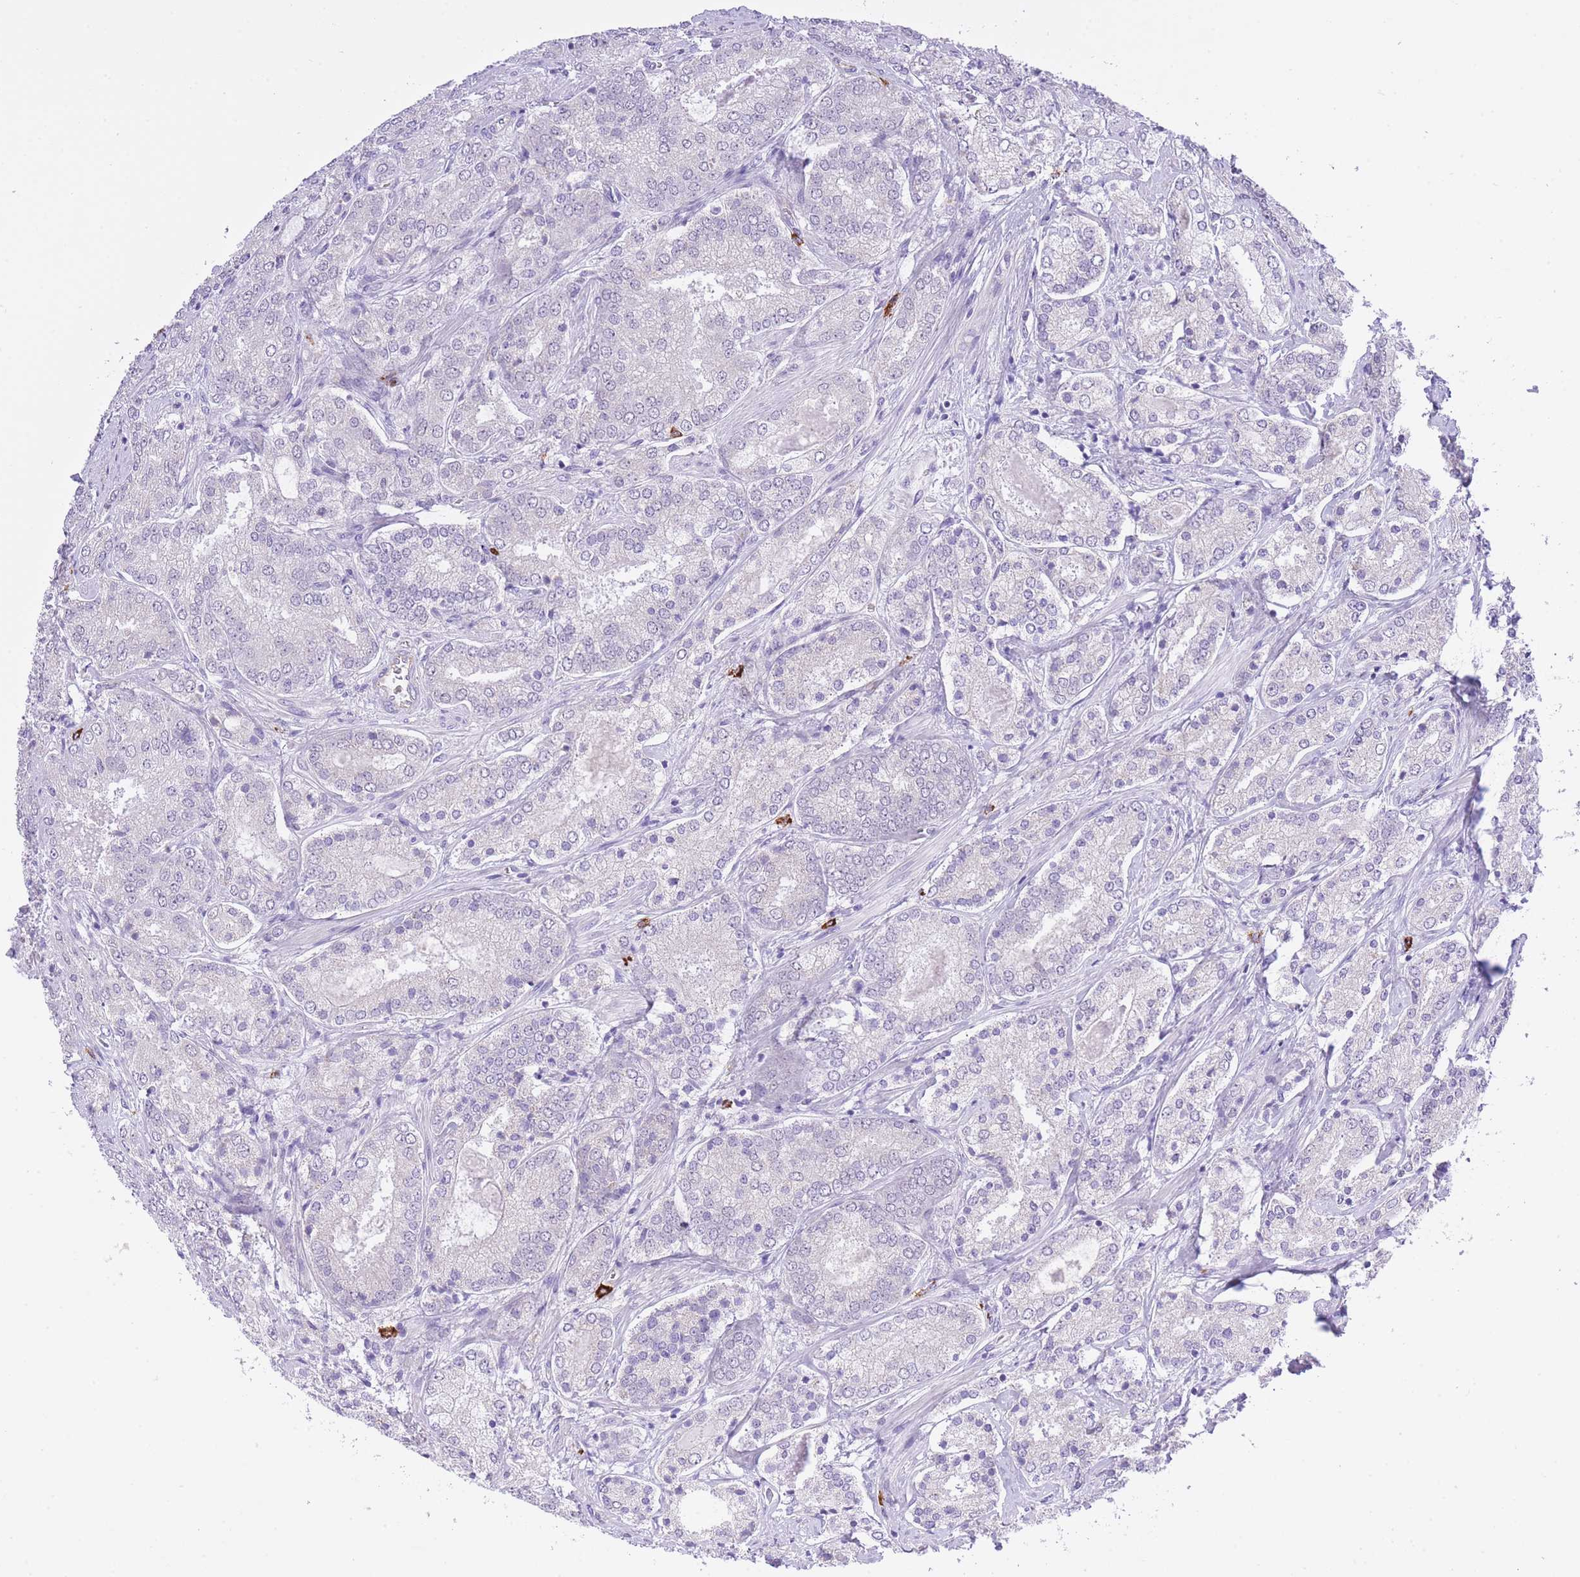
{"staining": {"intensity": "negative", "quantity": "none", "location": "none"}, "tissue": "prostate cancer", "cell_type": "Tumor cells", "image_type": "cancer", "snomed": [{"axis": "morphology", "description": "Adenocarcinoma, High grade"}, {"axis": "topography", "description": "Prostate"}], "caption": "Tumor cells show no significant protein positivity in prostate cancer (high-grade adenocarcinoma).", "gene": "MEIOSIN", "patient": {"sex": "male", "age": 63}}